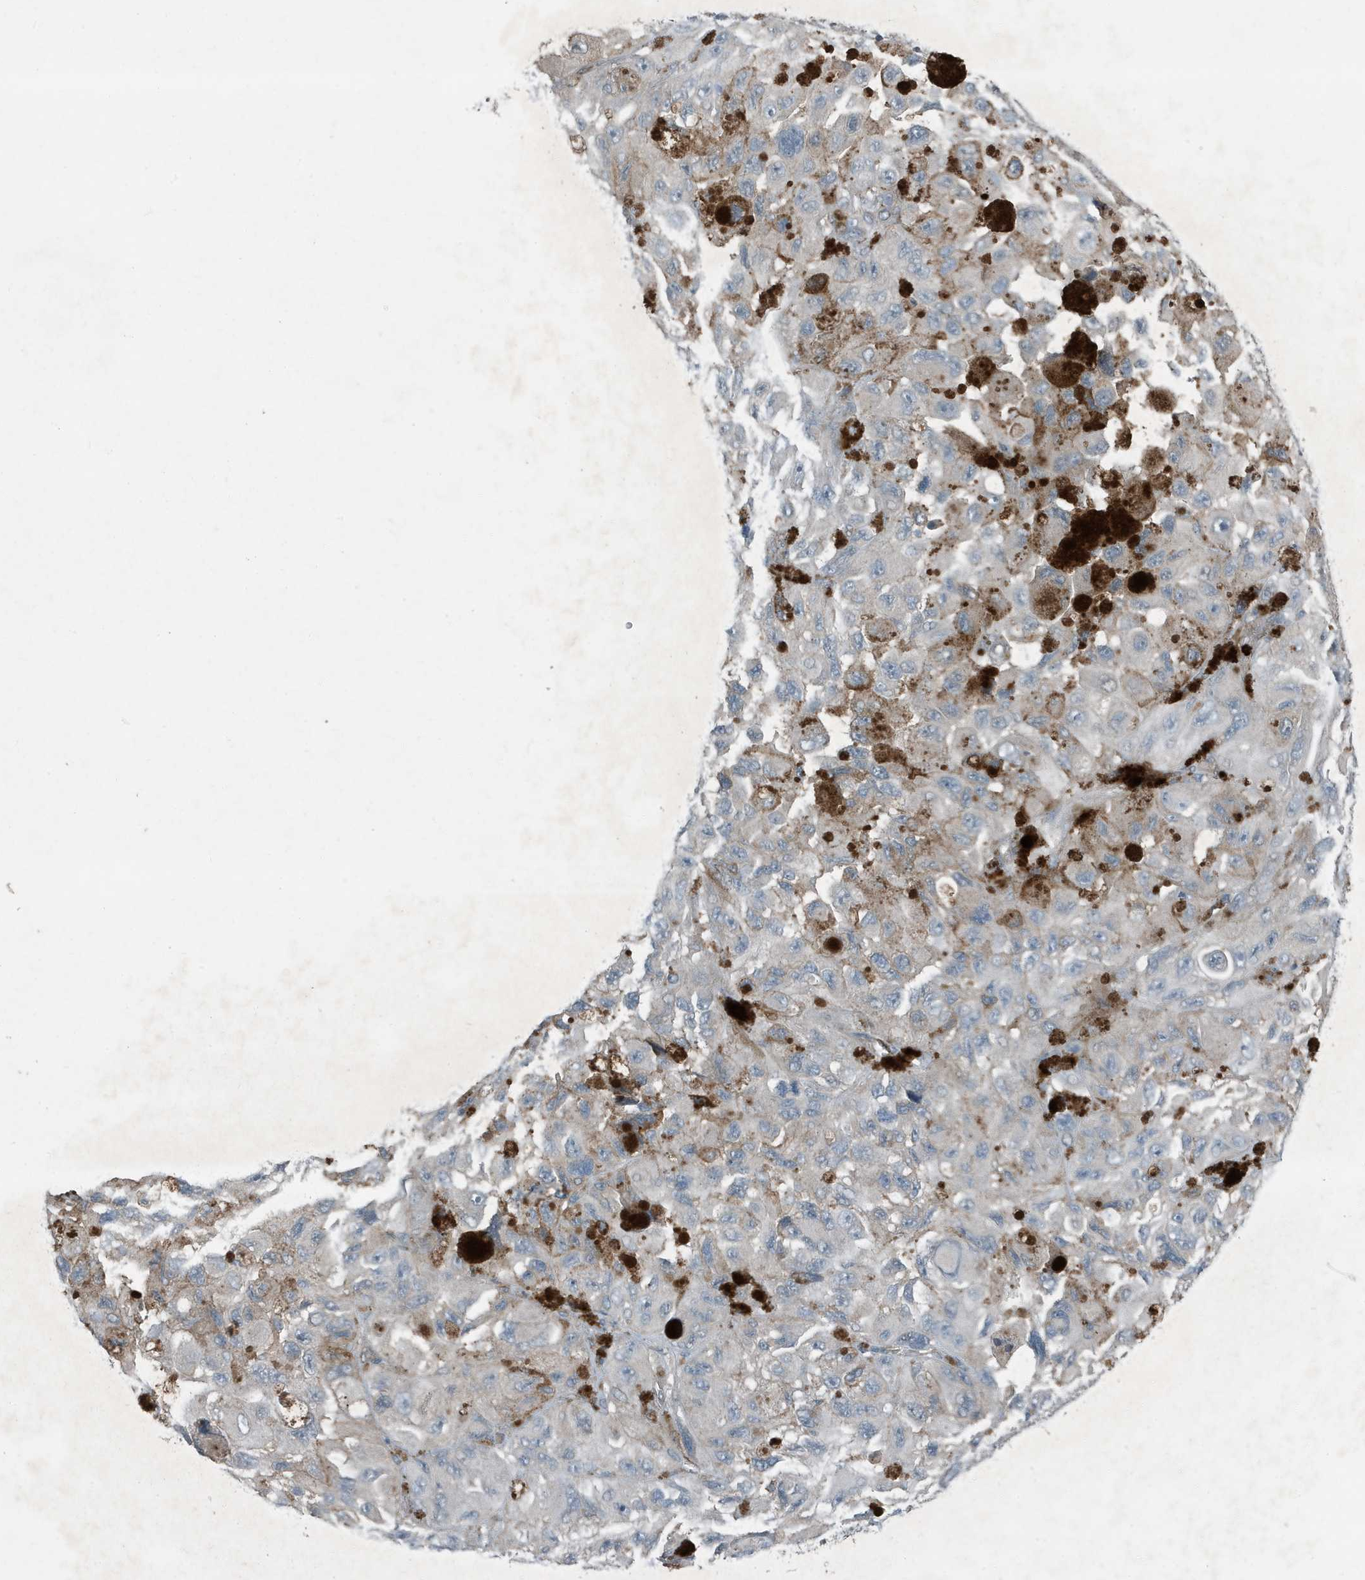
{"staining": {"intensity": "negative", "quantity": "none", "location": "none"}, "tissue": "melanoma", "cell_type": "Tumor cells", "image_type": "cancer", "snomed": [{"axis": "morphology", "description": "Malignant melanoma, NOS"}, {"axis": "topography", "description": "Skin"}], "caption": "Immunohistochemistry micrograph of neoplastic tissue: human melanoma stained with DAB (3,3'-diaminobenzidine) shows no significant protein staining in tumor cells. (DAB immunohistochemistry visualized using brightfield microscopy, high magnification).", "gene": "DAPP1", "patient": {"sex": "female", "age": 73}}